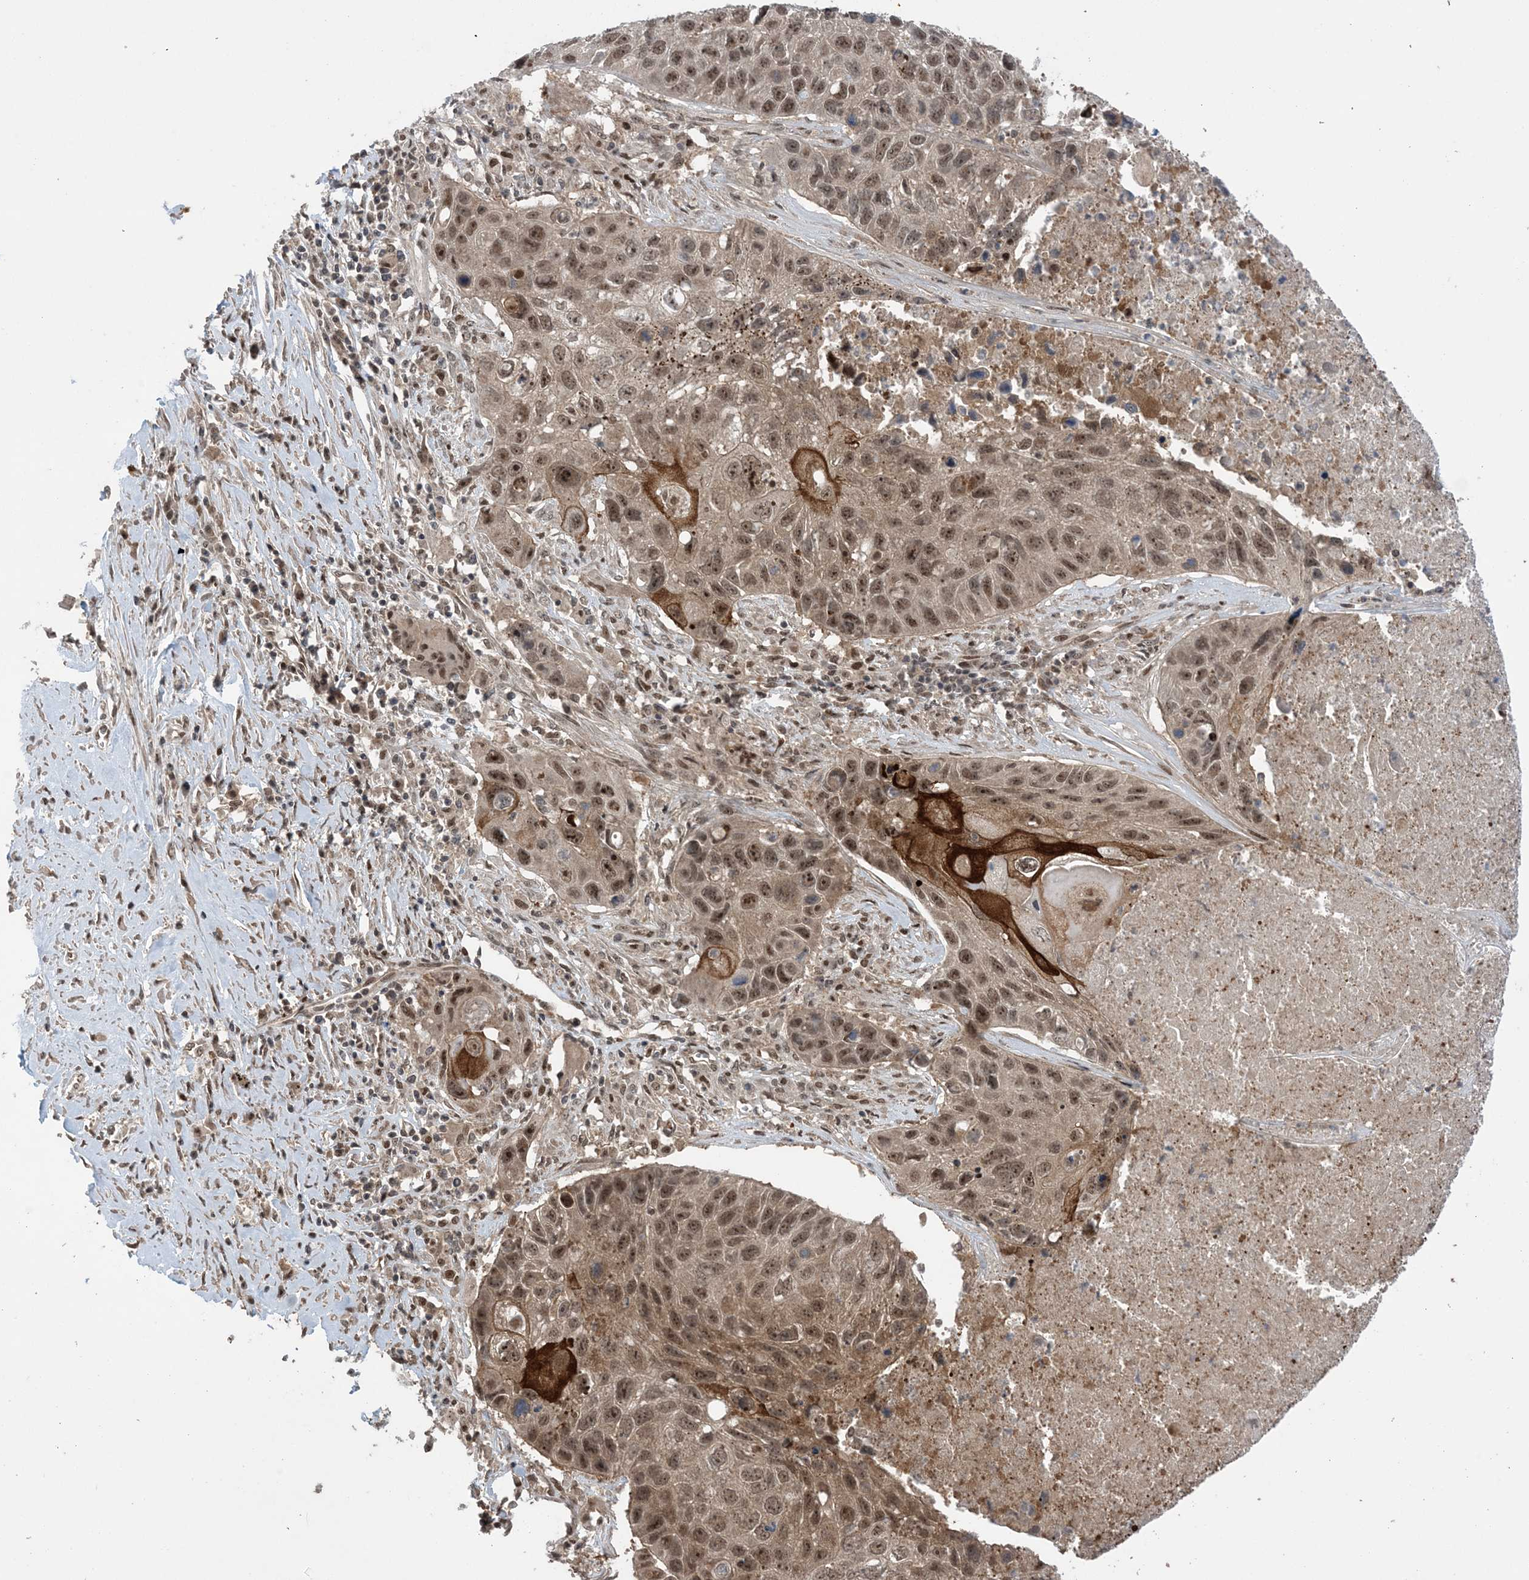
{"staining": {"intensity": "moderate", "quantity": ">75%", "location": "nuclear"}, "tissue": "lung cancer", "cell_type": "Tumor cells", "image_type": "cancer", "snomed": [{"axis": "morphology", "description": "Squamous cell carcinoma, NOS"}, {"axis": "topography", "description": "Lung"}], "caption": "Tumor cells demonstrate medium levels of moderate nuclear positivity in about >75% of cells in lung squamous cell carcinoma.", "gene": "ZNF710", "patient": {"sex": "male", "age": 61}}